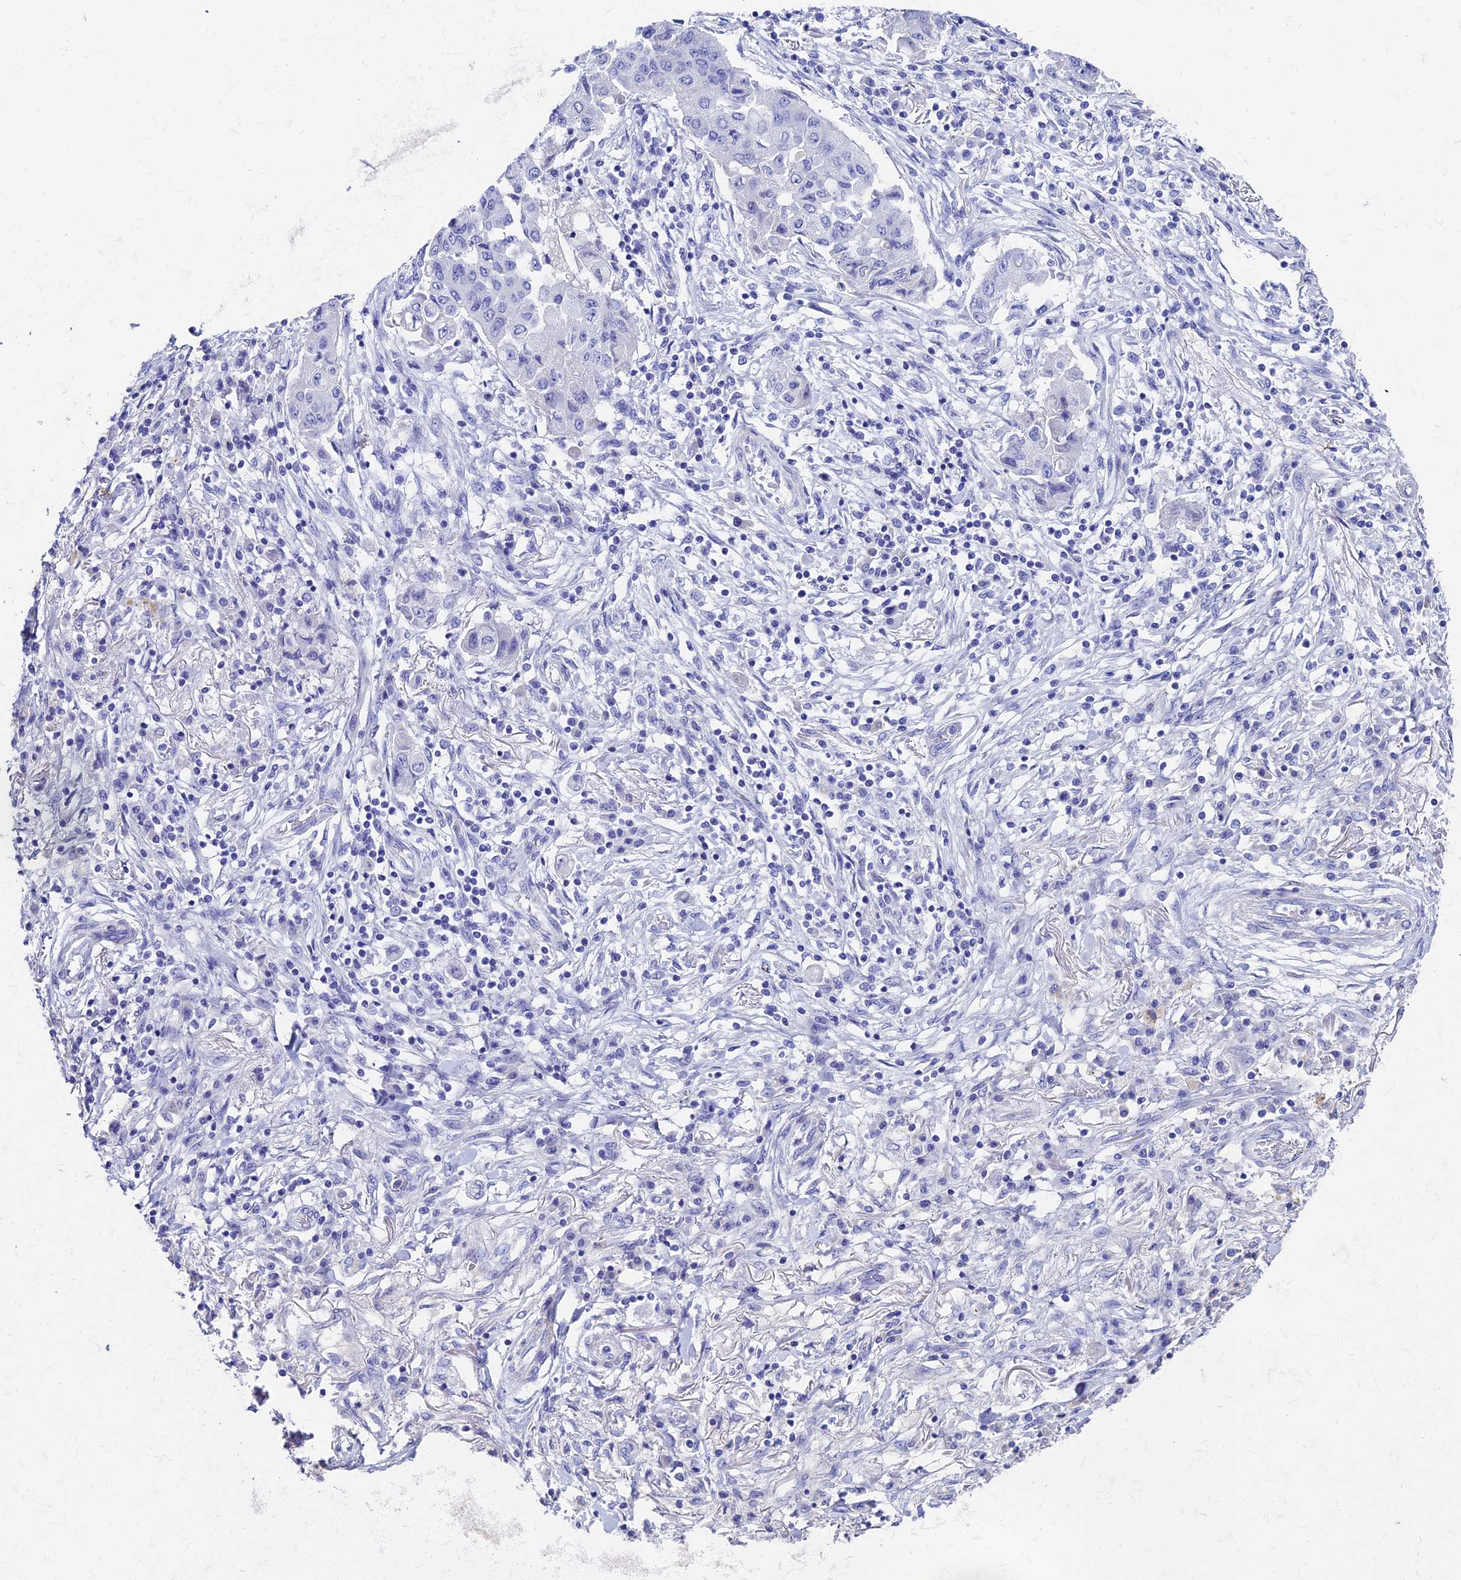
{"staining": {"intensity": "negative", "quantity": "none", "location": "none"}, "tissue": "lung cancer", "cell_type": "Tumor cells", "image_type": "cancer", "snomed": [{"axis": "morphology", "description": "Squamous cell carcinoma, NOS"}, {"axis": "topography", "description": "Lung"}], "caption": "There is no significant staining in tumor cells of lung cancer (squamous cell carcinoma). Nuclei are stained in blue.", "gene": "VPS33B", "patient": {"sex": "male", "age": 74}}